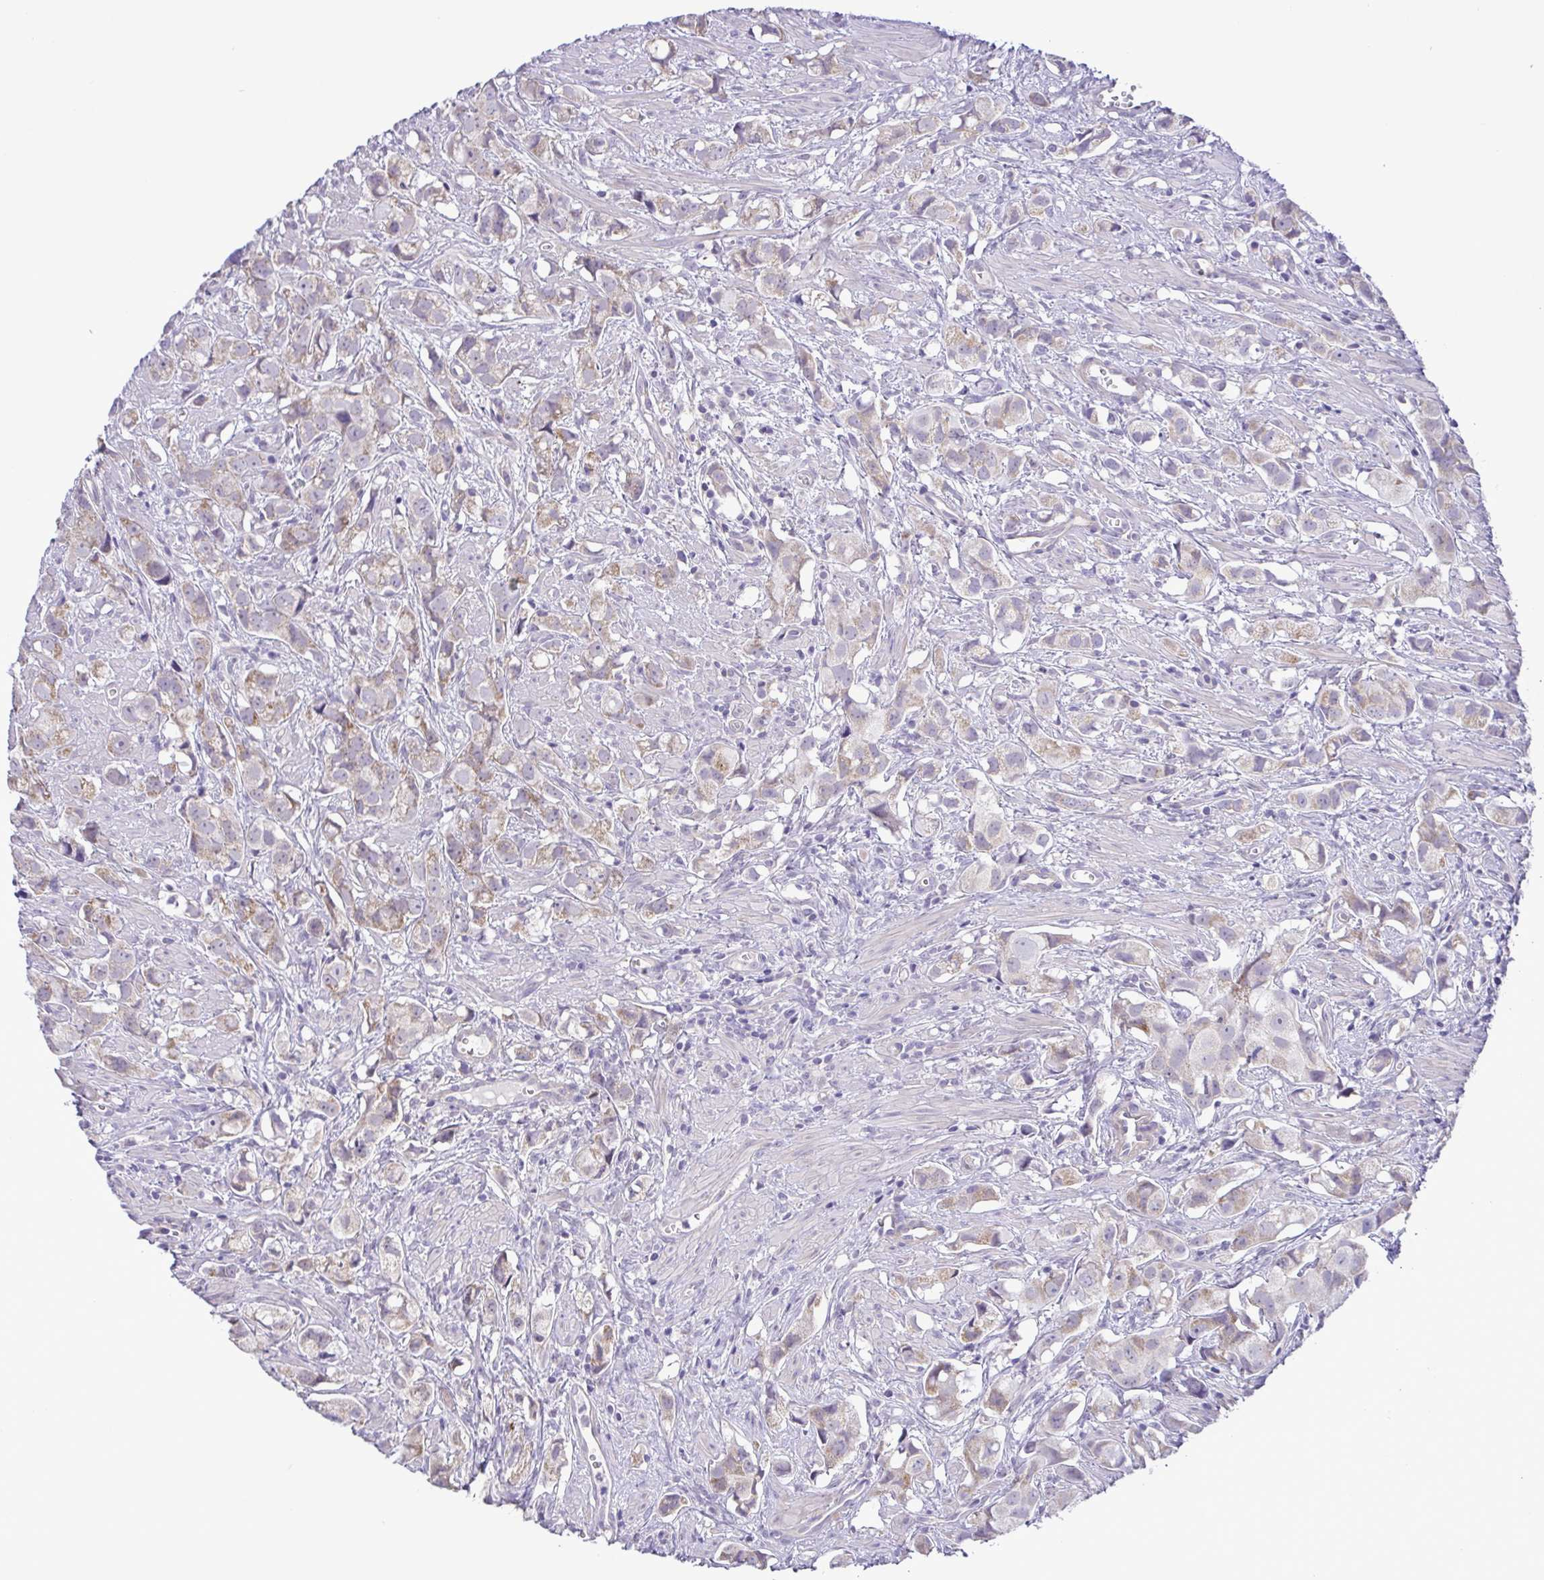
{"staining": {"intensity": "weak", "quantity": "25%-75%", "location": "cytoplasmic/membranous"}, "tissue": "prostate cancer", "cell_type": "Tumor cells", "image_type": "cancer", "snomed": [{"axis": "morphology", "description": "Adenocarcinoma, High grade"}, {"axis": "topography", "description": "Prostate"}], "caption": "A brown stain highlights weak cytoplasmic/membranous expression of a protein in prostate cancer (adenocarcinoma (high-grade)) tumor cells.", "gene": "DCLK2", "patient": {"sex": "male", "age": 58}}